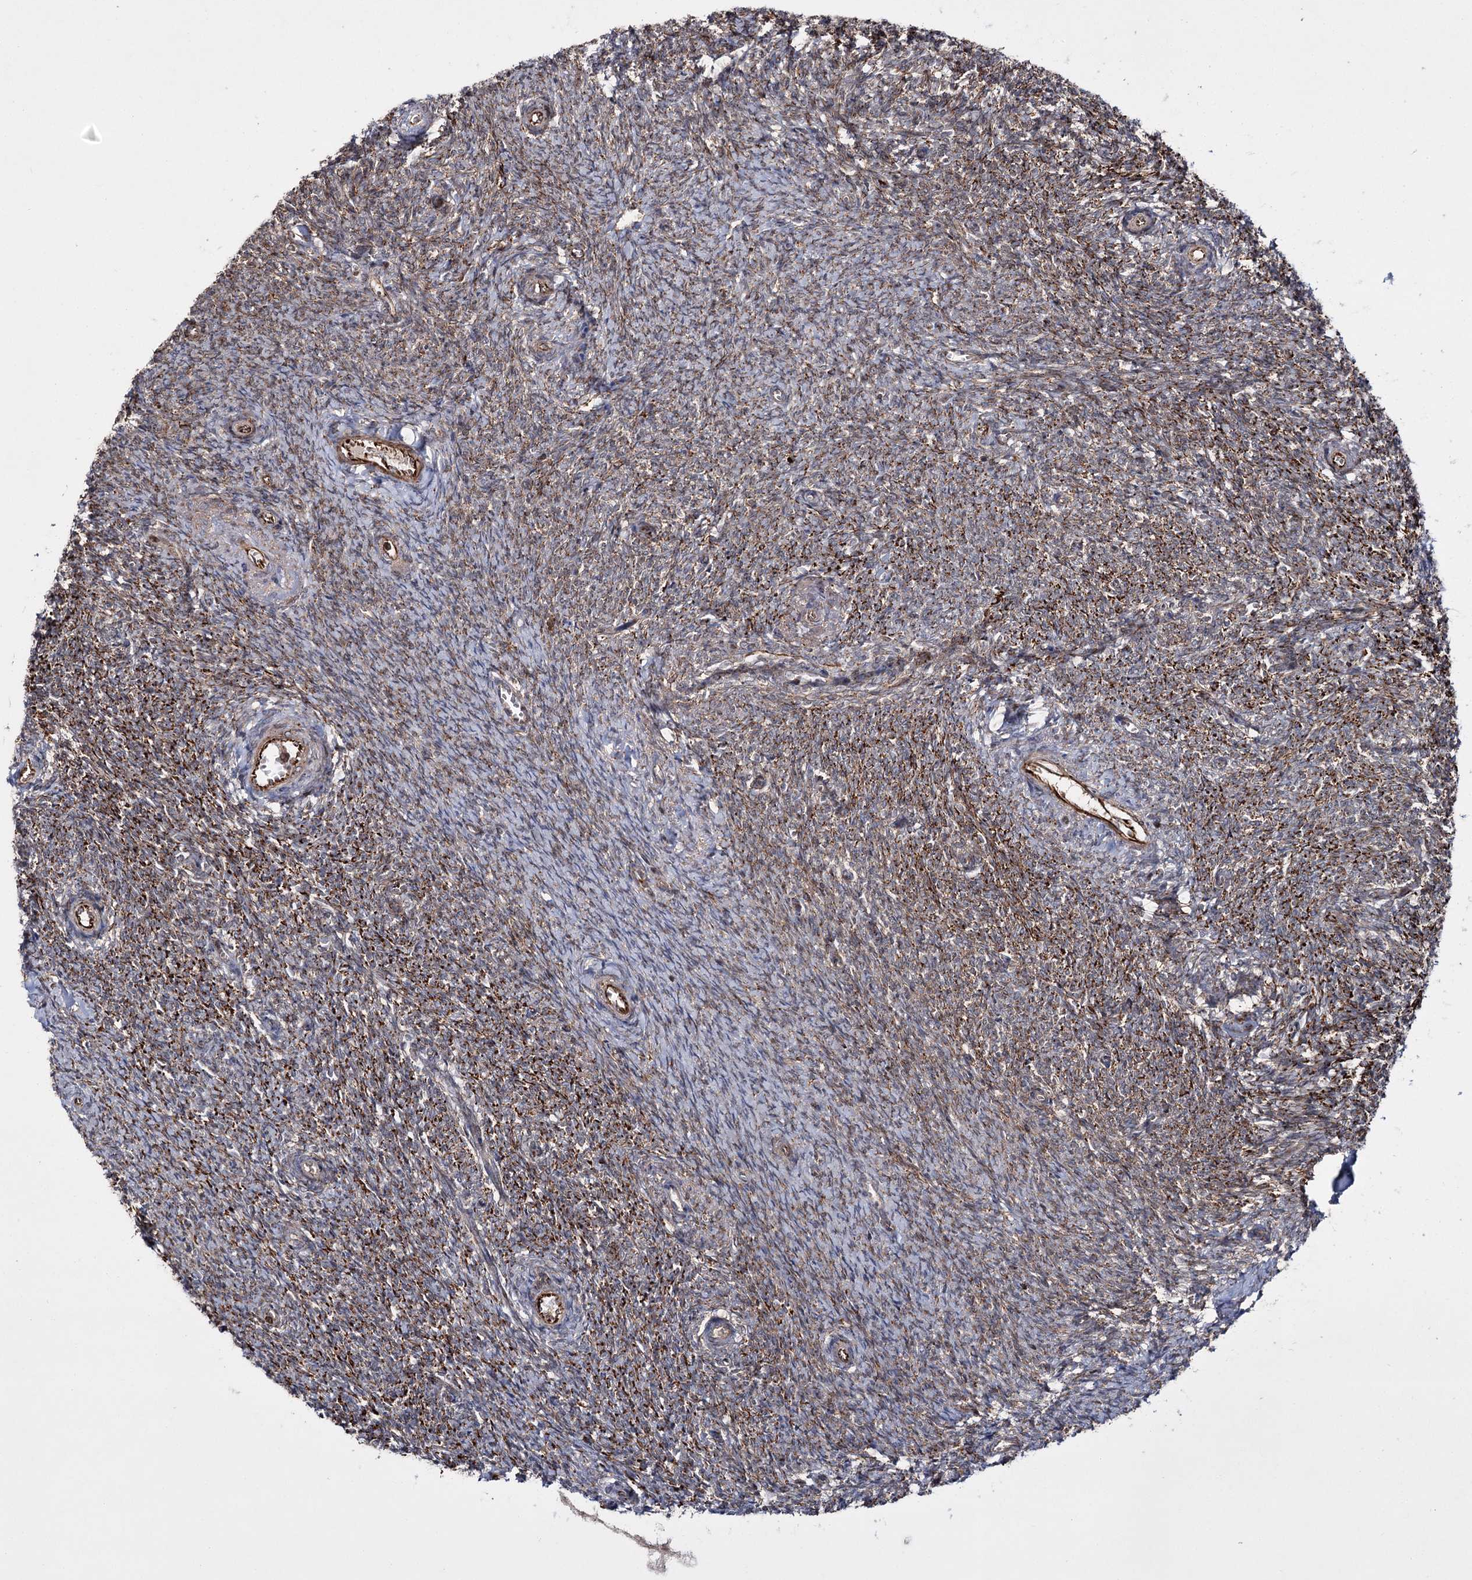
{"staining": {"intensity": "moderate", "quantity": "25%-75%", "location": "cytoplasmic/membranous"}, "tissue": "ovary", "cell_type": "Ovarian stroma cells", "image_type": "normal", "snomed": [{"axis": "morphology", "description": "Normal tissue, NOS"}, {"axis": "topography", "description": "Ovary"}], "caption": "Brown immunohistochemical staining in unremarkable human ovary demonstrates moderate cytoplasmic/membranous positivity in about 25%-75% of ovarian stroma cells. The protein is shown in brown color, while the nuclei are stained blue.", "gene": "HECTD2", "patient": {"sex": "female", "age": 44}}